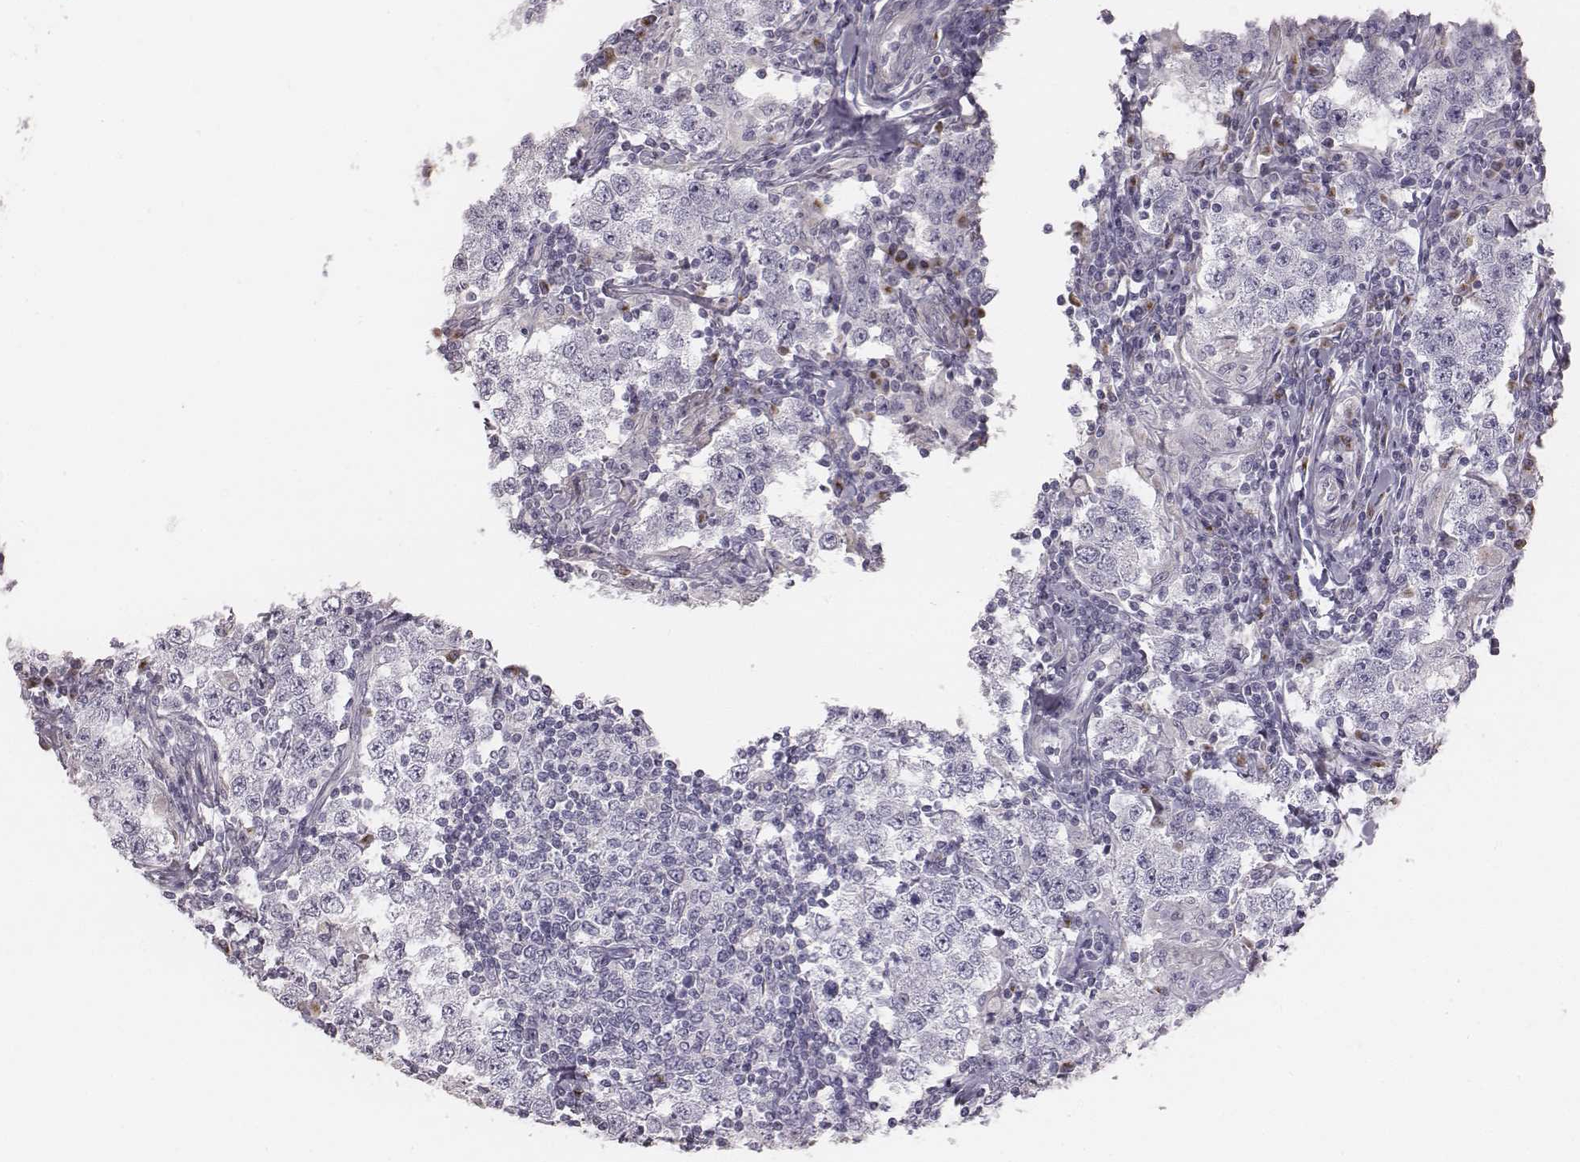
{"staining": {"intensity": "negative", "quantity": "none", "location": "none"}, "tissue": "testis cancer", "cell_type": "Tumor cells", "image_type": "cancer", "snomed": [{"axis": "morphology", "description": "Seminoma, NOS"}, {"axis": "morphology", "description": "Carcinoma, Embryonal, NOS"}, {"axis": "topography", "description": "Testis"}], "caption": "IHC micrograph of human seminoma (testis) stained for a protein (brown), which demonstrates no positivity in tumor cells.", "gene": "C6orf58", "patient": {"sex": "male", "age": 41}}